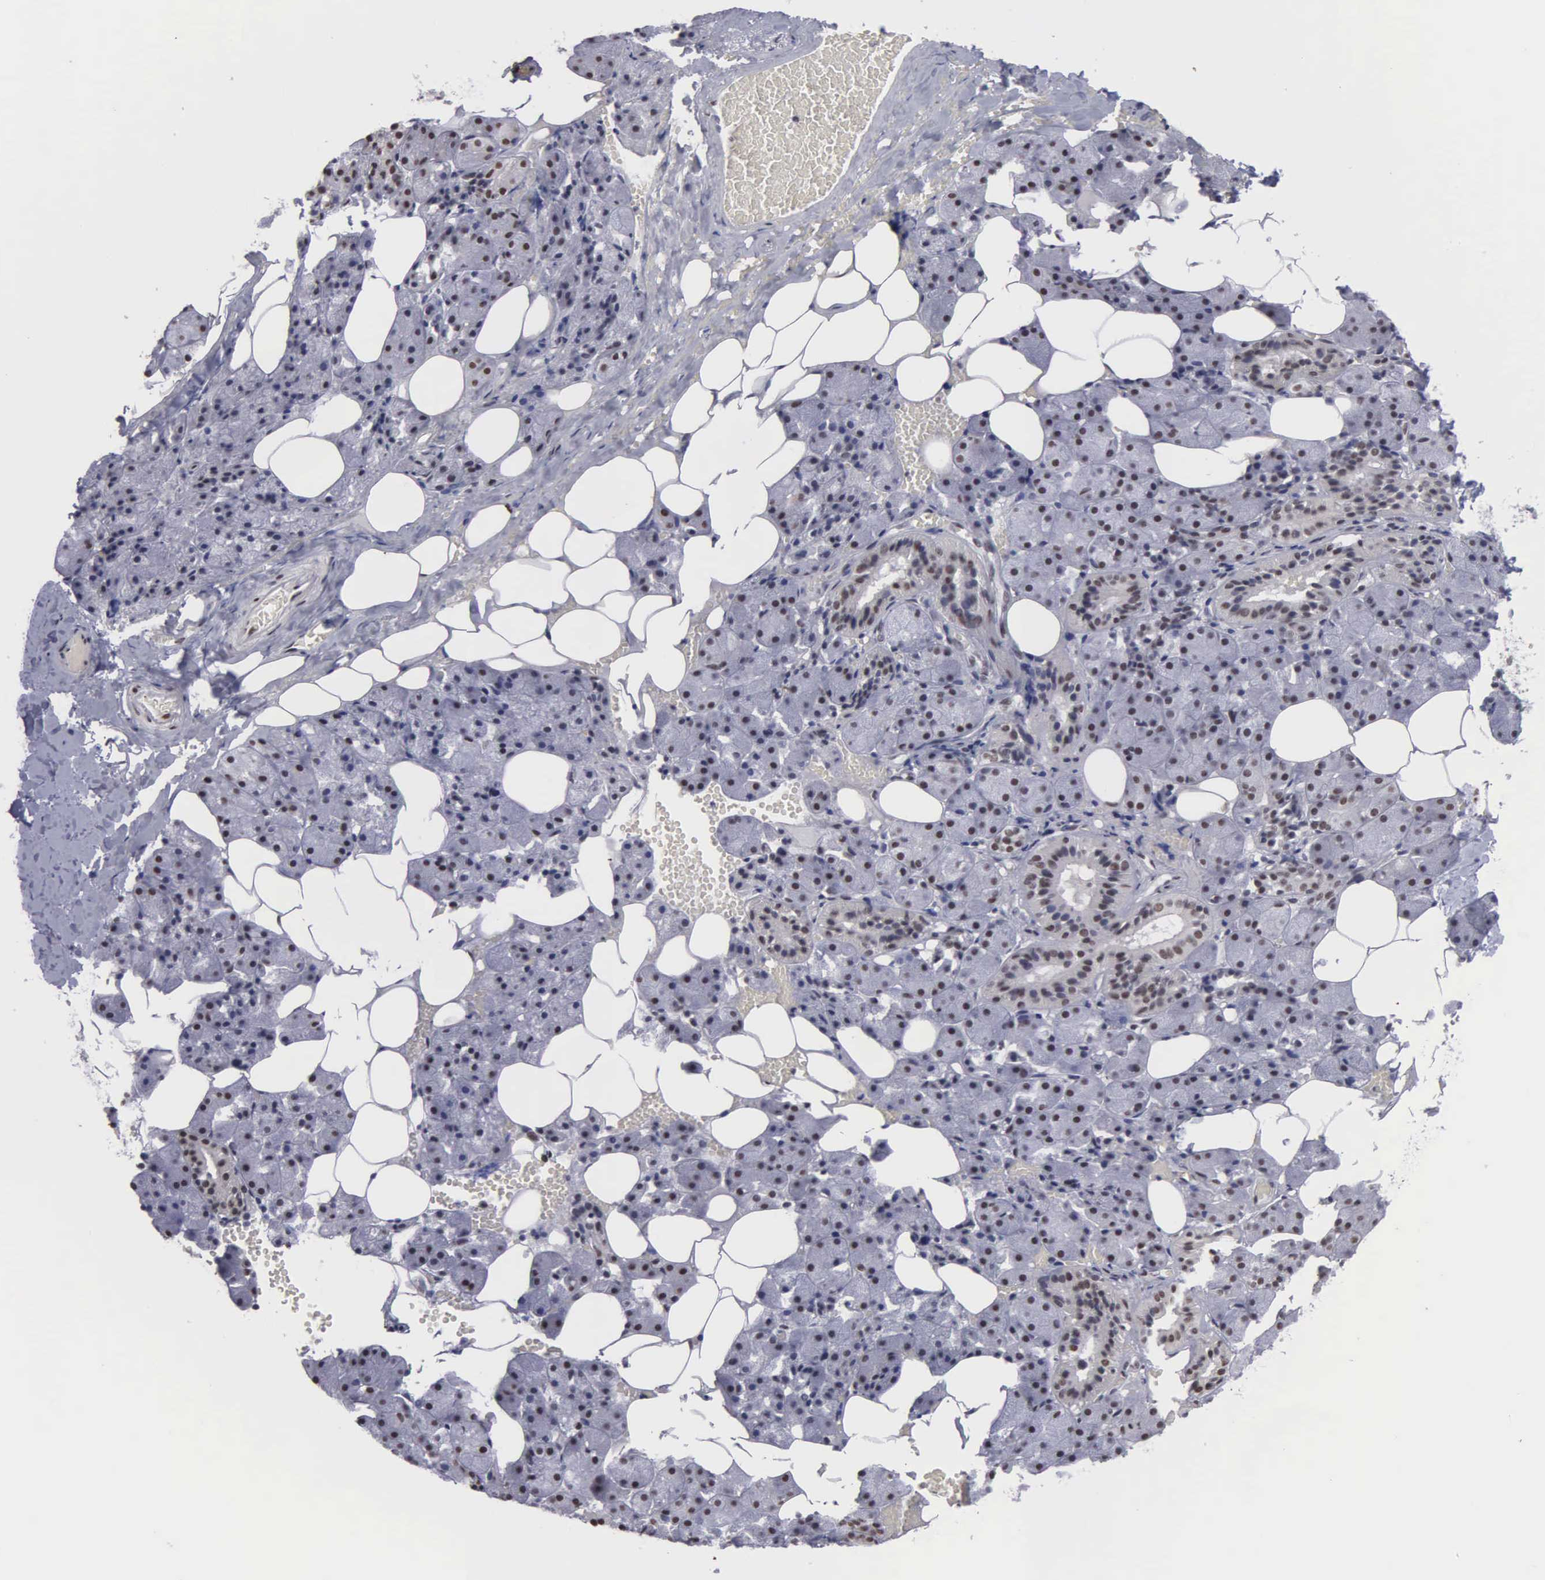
{"staining": {"intensity": "moderate", "quantity": ">75%", "location": "nuclear"}, "tissue": "salivary gland", "cell_type": "Glandular cells", "image_type": "normal", "snomed": [{"axis": "morphology", "description": "Normal tissue, NOS"}, {"axis": "topography", "description": "Salivary gland"}], "caption": "Salivary gland stained for a protein (brown) displays moderate nuclear positive positivity in about >75% of glandular cells.", "gene": "KIAA0586", "patient": {"sex": "female", "age": 55}}